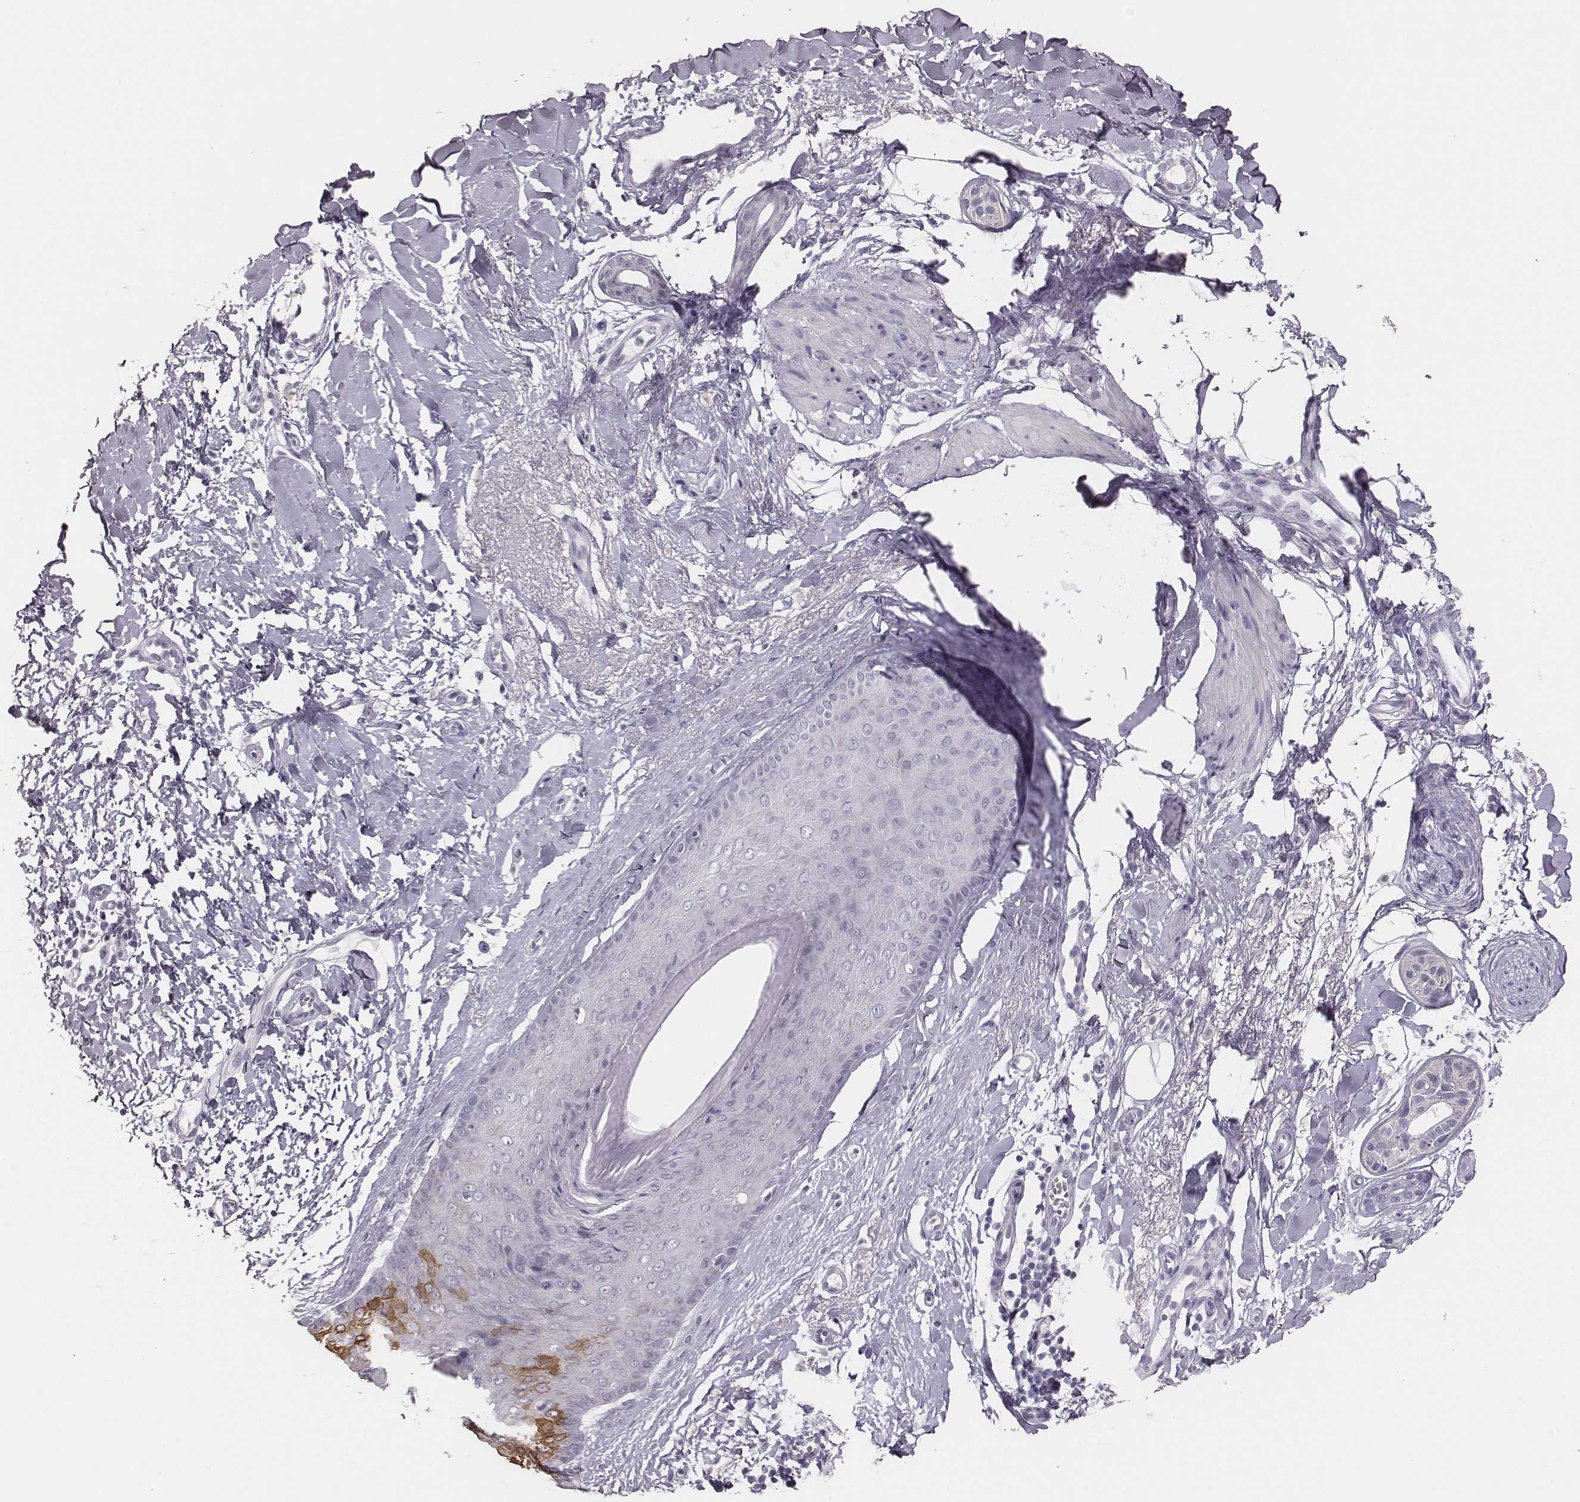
{"staining": {"intensity": "negative", "quantity": "none", "location": "none"}, "tissue": "skin cancer", "cell_type": "Tumor cells", "image_type": "cancer", "snomed": [{"axis": "morphology", "description": "Normal tissue, NOS"}, {"axis": "morphology", "description": "Basal cell carcinoma"}, {"axis": "topography", "description": "Skin"}], "caption": "Immunohistochemistry histopathology image of human basal cell carcinoma (skin) stained for a protein (brown), which displays no expression in tumor cells.", "gene": "ADGRF4", "patient": {"sex": "male", "age": 84}}